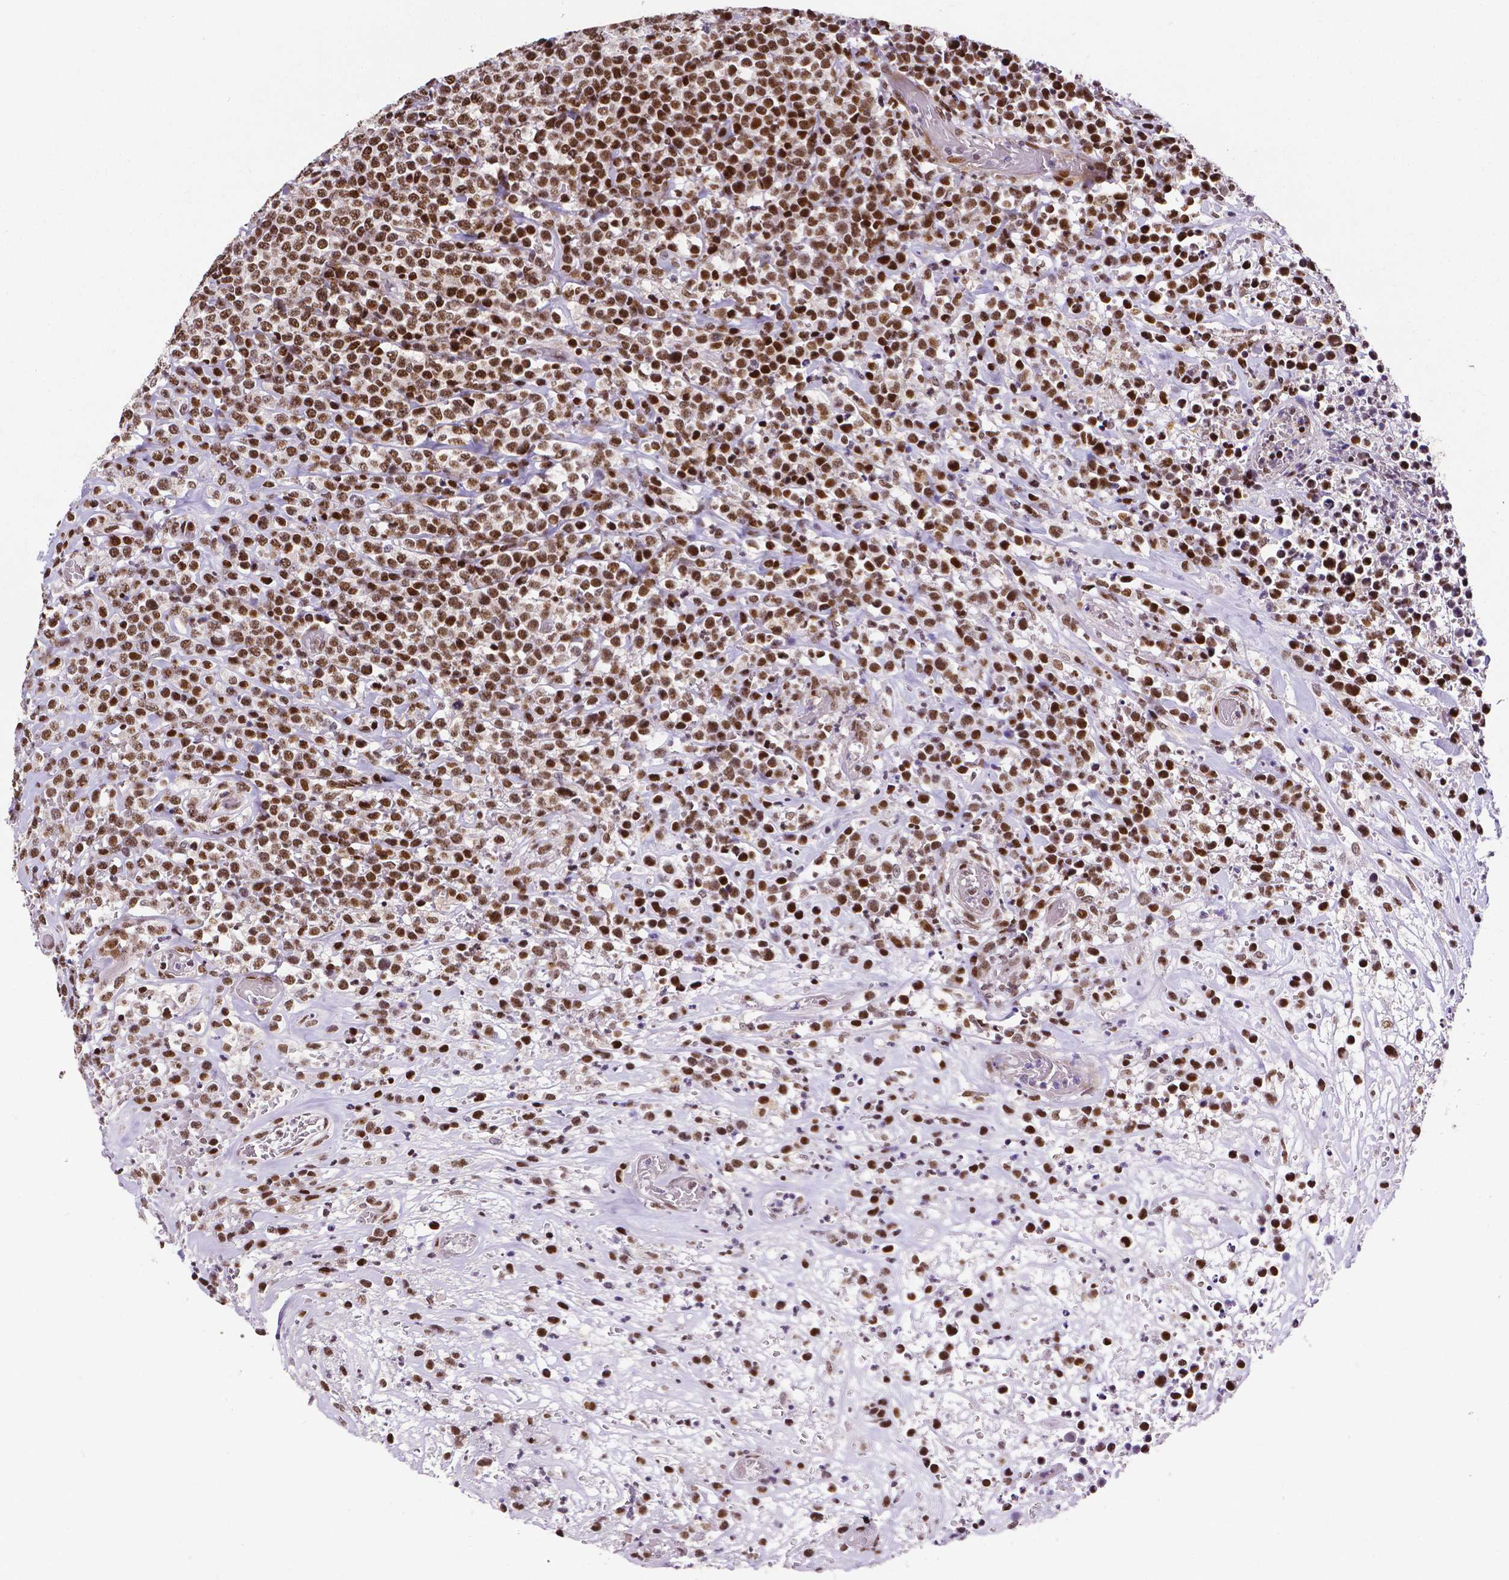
{"staining": {"intensity": "moderate", "quantity": ">75%", "location": "nuclear"}, "tissue": "lymphoma", "cell_type": "Tumor cells", "image_type": "cancer", "snomed": [{"axis": "morphology", "description": "Malignant lymphoma, non-Hodgkin's type, High grade"}, {"axis": "topography", "description": "Soft tissue"}], "caption": "Protein staining of lymphoma tissue reveals moderate nuclear staining in about >75% of tumor cells.", "gene": "CTCF", "patient": {"sex": "female", "age": 56}}